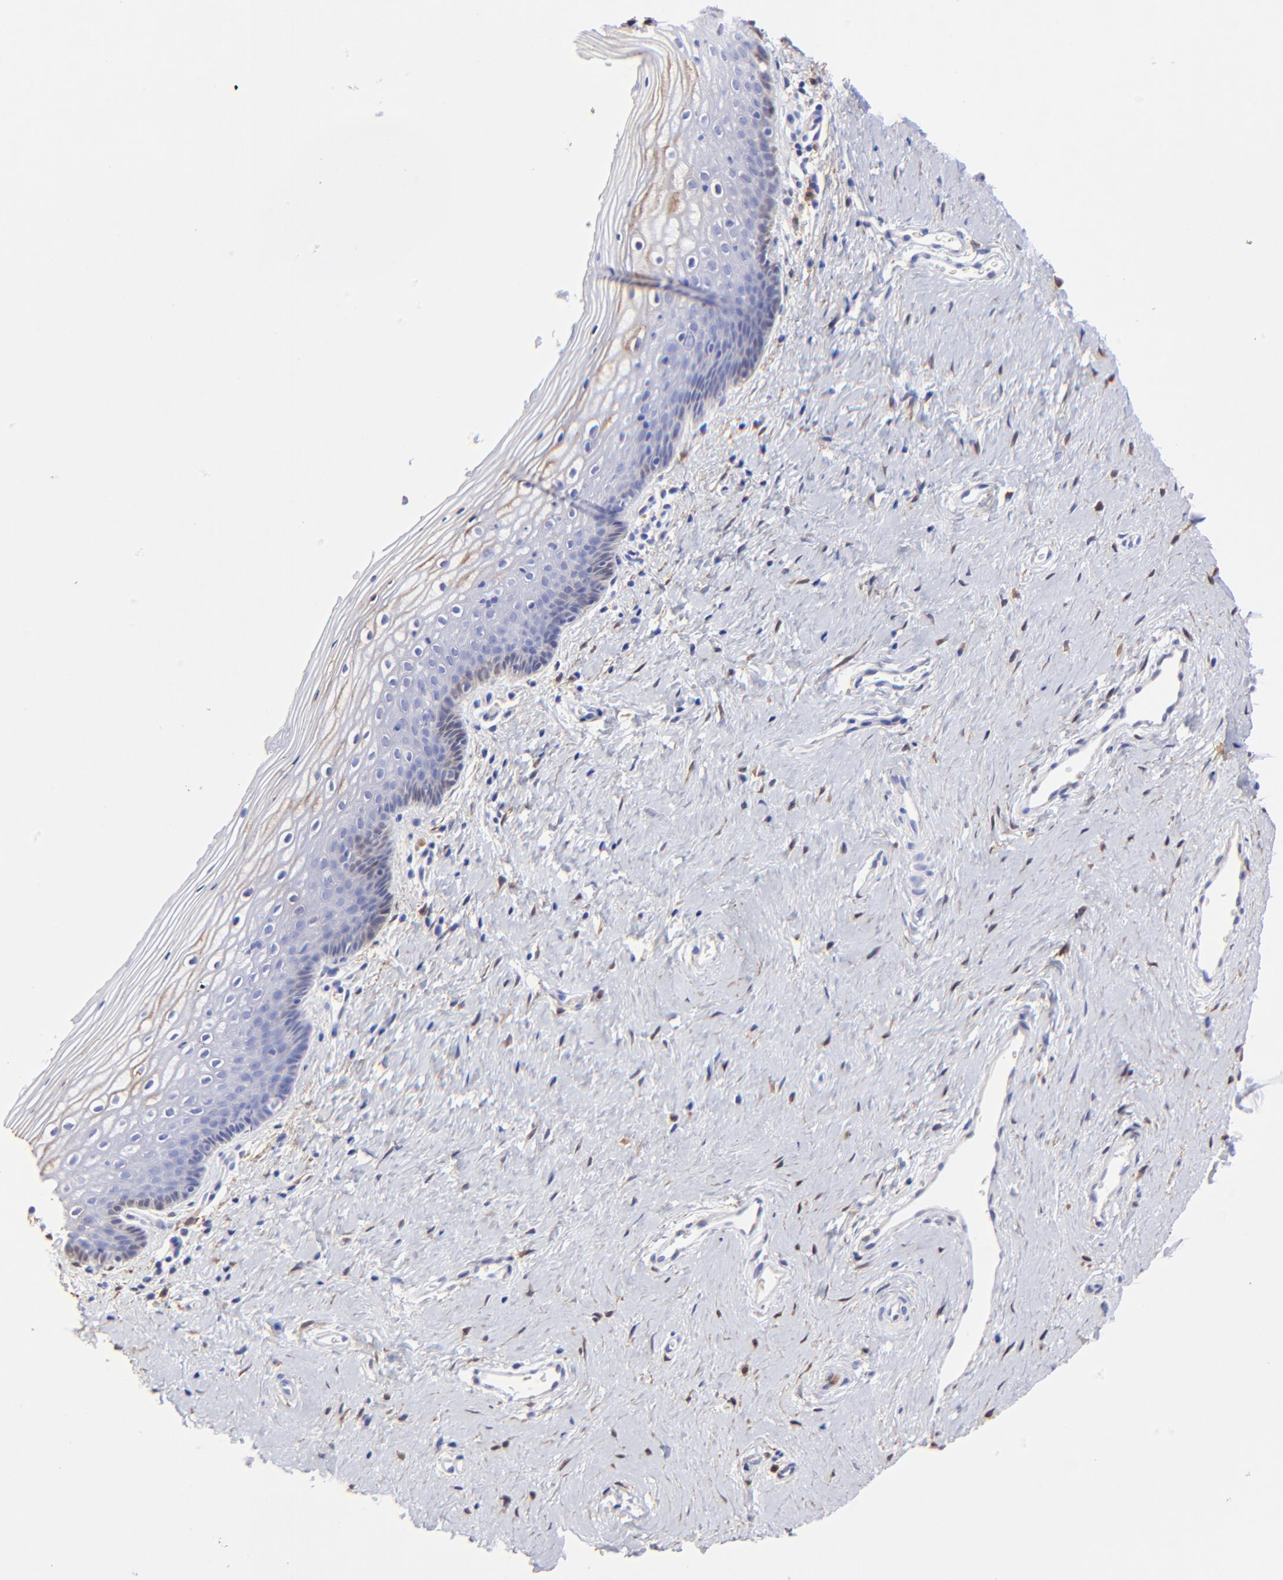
{"staining": {"intensity": "negative", "quantity": "none", "location": "none"}, "tissue": "vagina", "cell_type": "Squamous epithelial cells", "image_type": "normal", "snomed": [{"axis": "morphology", "description": "Normal tissue, NOS"}, {"axis": "topography", "description": "Vagina"}], "caption": "Immunohistochemistry (IHC) image of unremarkable vagina: human vagina stained with DAB (3,3'-diaminobenzidine) shows no significant protein expression in squamous epithelial cells.", "gene": "ALDH1A1", "patient": {"sex": "female", "age": 46}}